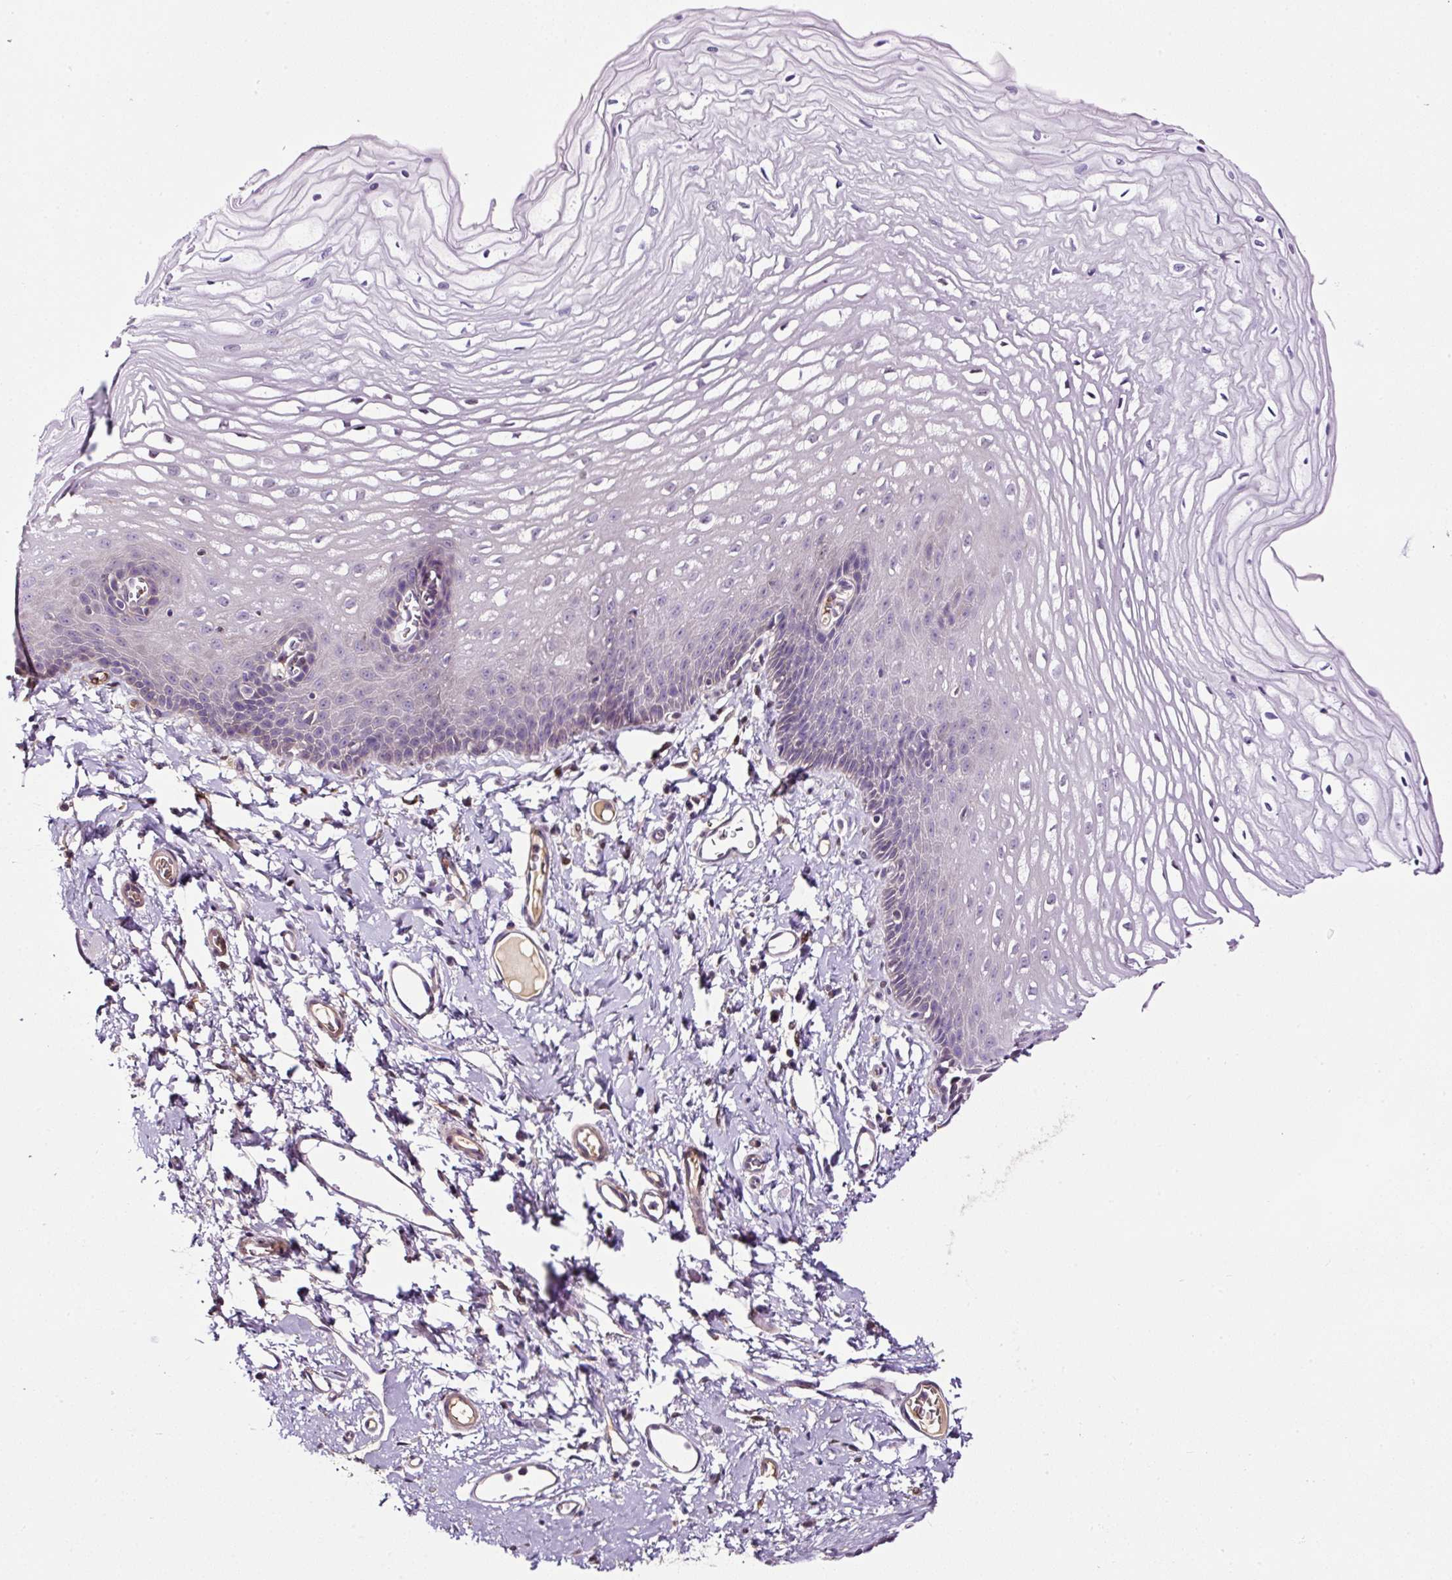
{"staining": {"intensity": "negative", "quantity": "none", "location": "none"}, "tissue": "esophagus", "cell_type": "Squamous epithelial cells", "image_type": "normal", "snomed": [{"axis": "morphology", "description": "Normal tissue, NOS"}, {"axis": "topography", "description": "Esophagus"}], "caption": "Image shows no protein expression in squamous epithelial cells of benign esophagus. (DAB immunohistochemistry (IHC) with hematoxylin counter stain).", "gene": "LRRC24", "patient": {"sex": "male", "age": 70}}